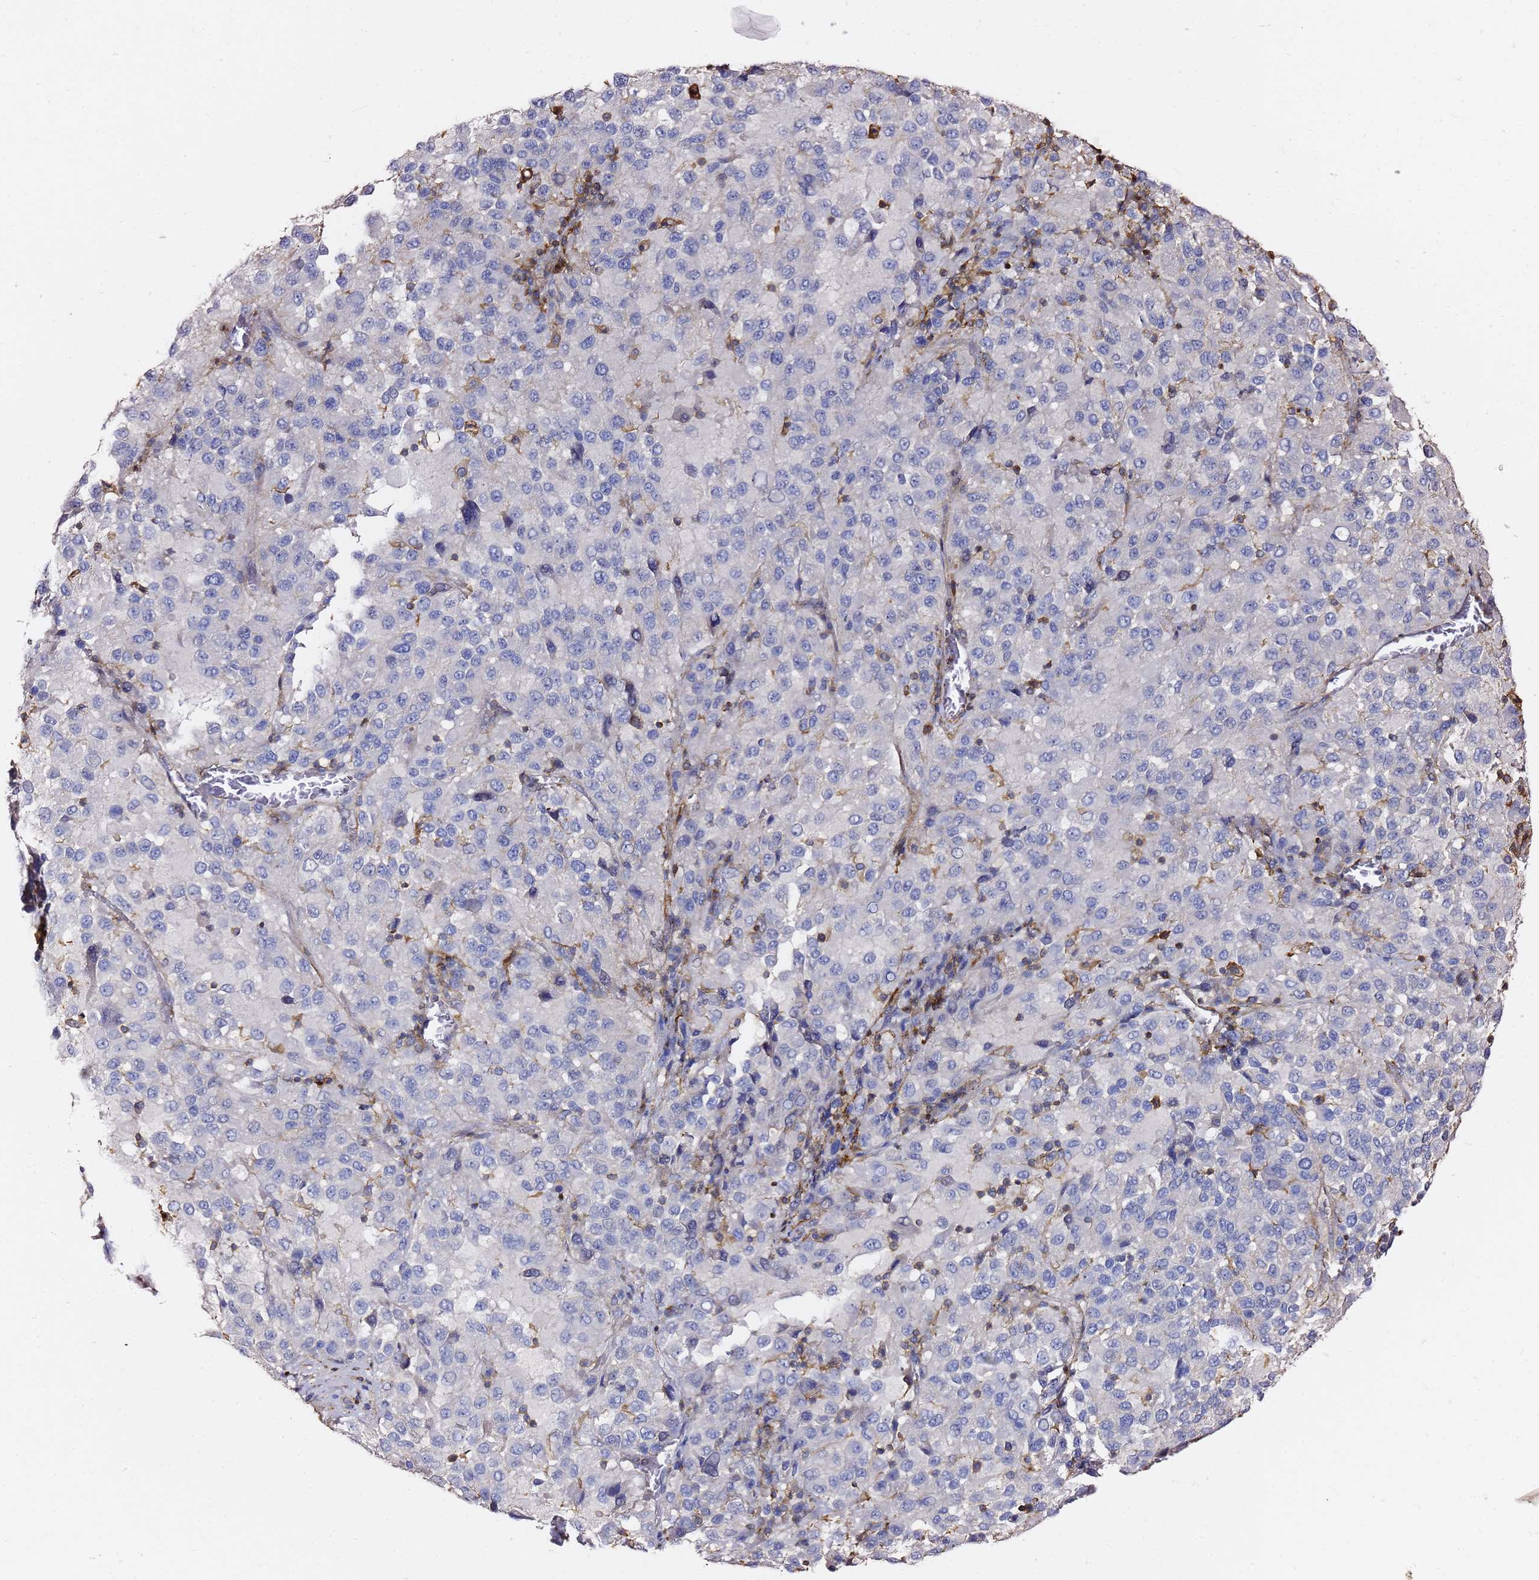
{"staining": {"intensity": "negative", "quantity": "none", "location": "none"}, "tissue": "melanoma", "cell_type": "Tumor cells", "image_type": "cancer", "snomed": [{"axis": "morphology", "description": "Malignant melanoma, Metastatic site"}, {"axis": "topography", "description": "Lung"}], "caption": "Immunohistochemistry (IHC) photomicrograph of neoplastic tissue: melanoma stained with DAB reveals no significant protein expression in tumor cells.", "gene": "ZFP36L2", "patient": {"sex": "male", "age": 64}}